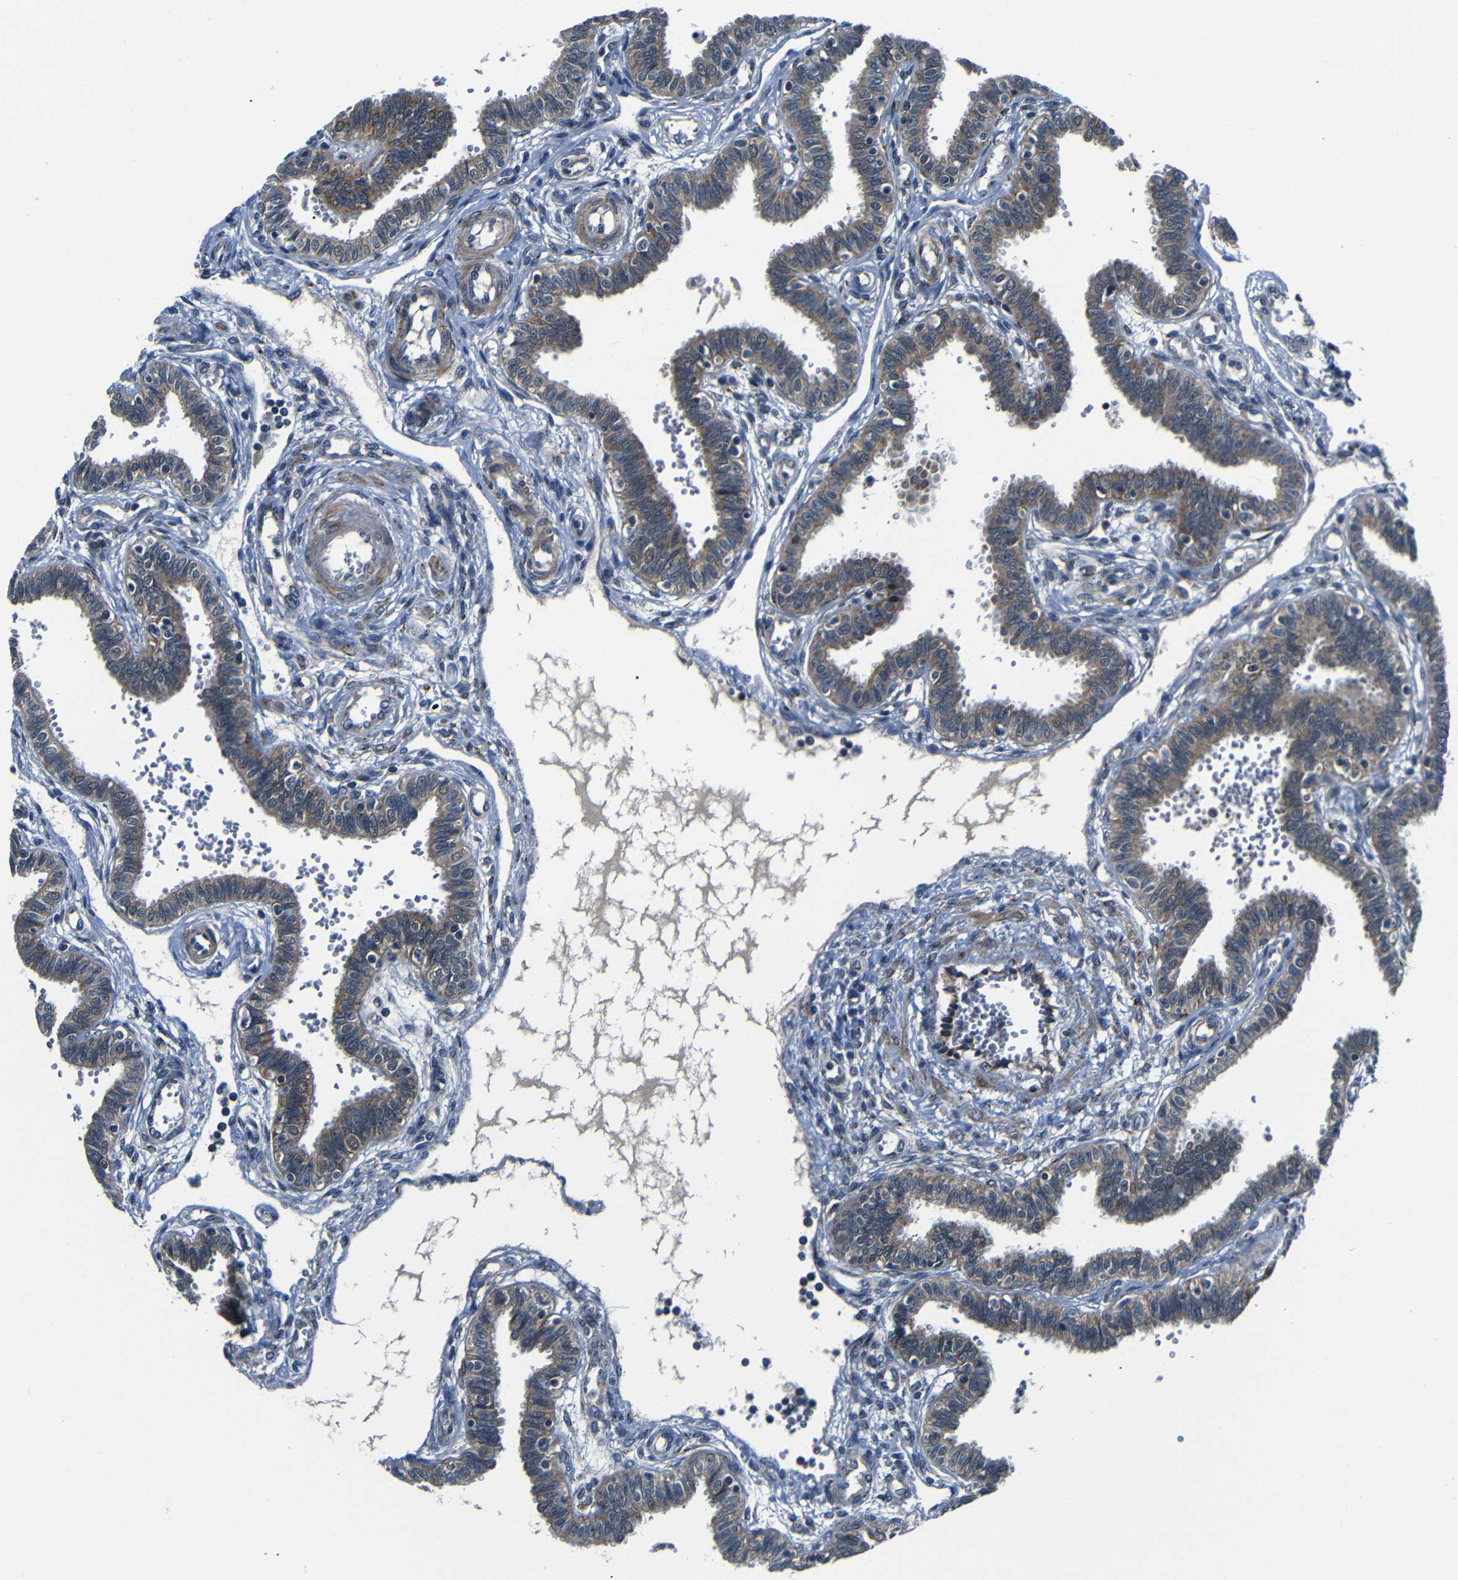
{"staining": {"intensity": "moderate", "quantity": ">75%", "location": "cytoplasmic/membranous"}, "tissue": "fallopian tube", "cell_type": "Glandular cells", "image_type": "normal", "snomed": [{"axis": "morphology", "description": "Normal tissue, NOS"}, {"axis": "topography", "description": "Fallopian tube"}], "caption": "The micrograph demonstrates staining of normal fallopian tube, revealing moderate cytoplasmic/membranous protein positivity (brown color) within glandular cells.", "gene": "FKBP14", "patient": {"sex": "female", "age": 32}}